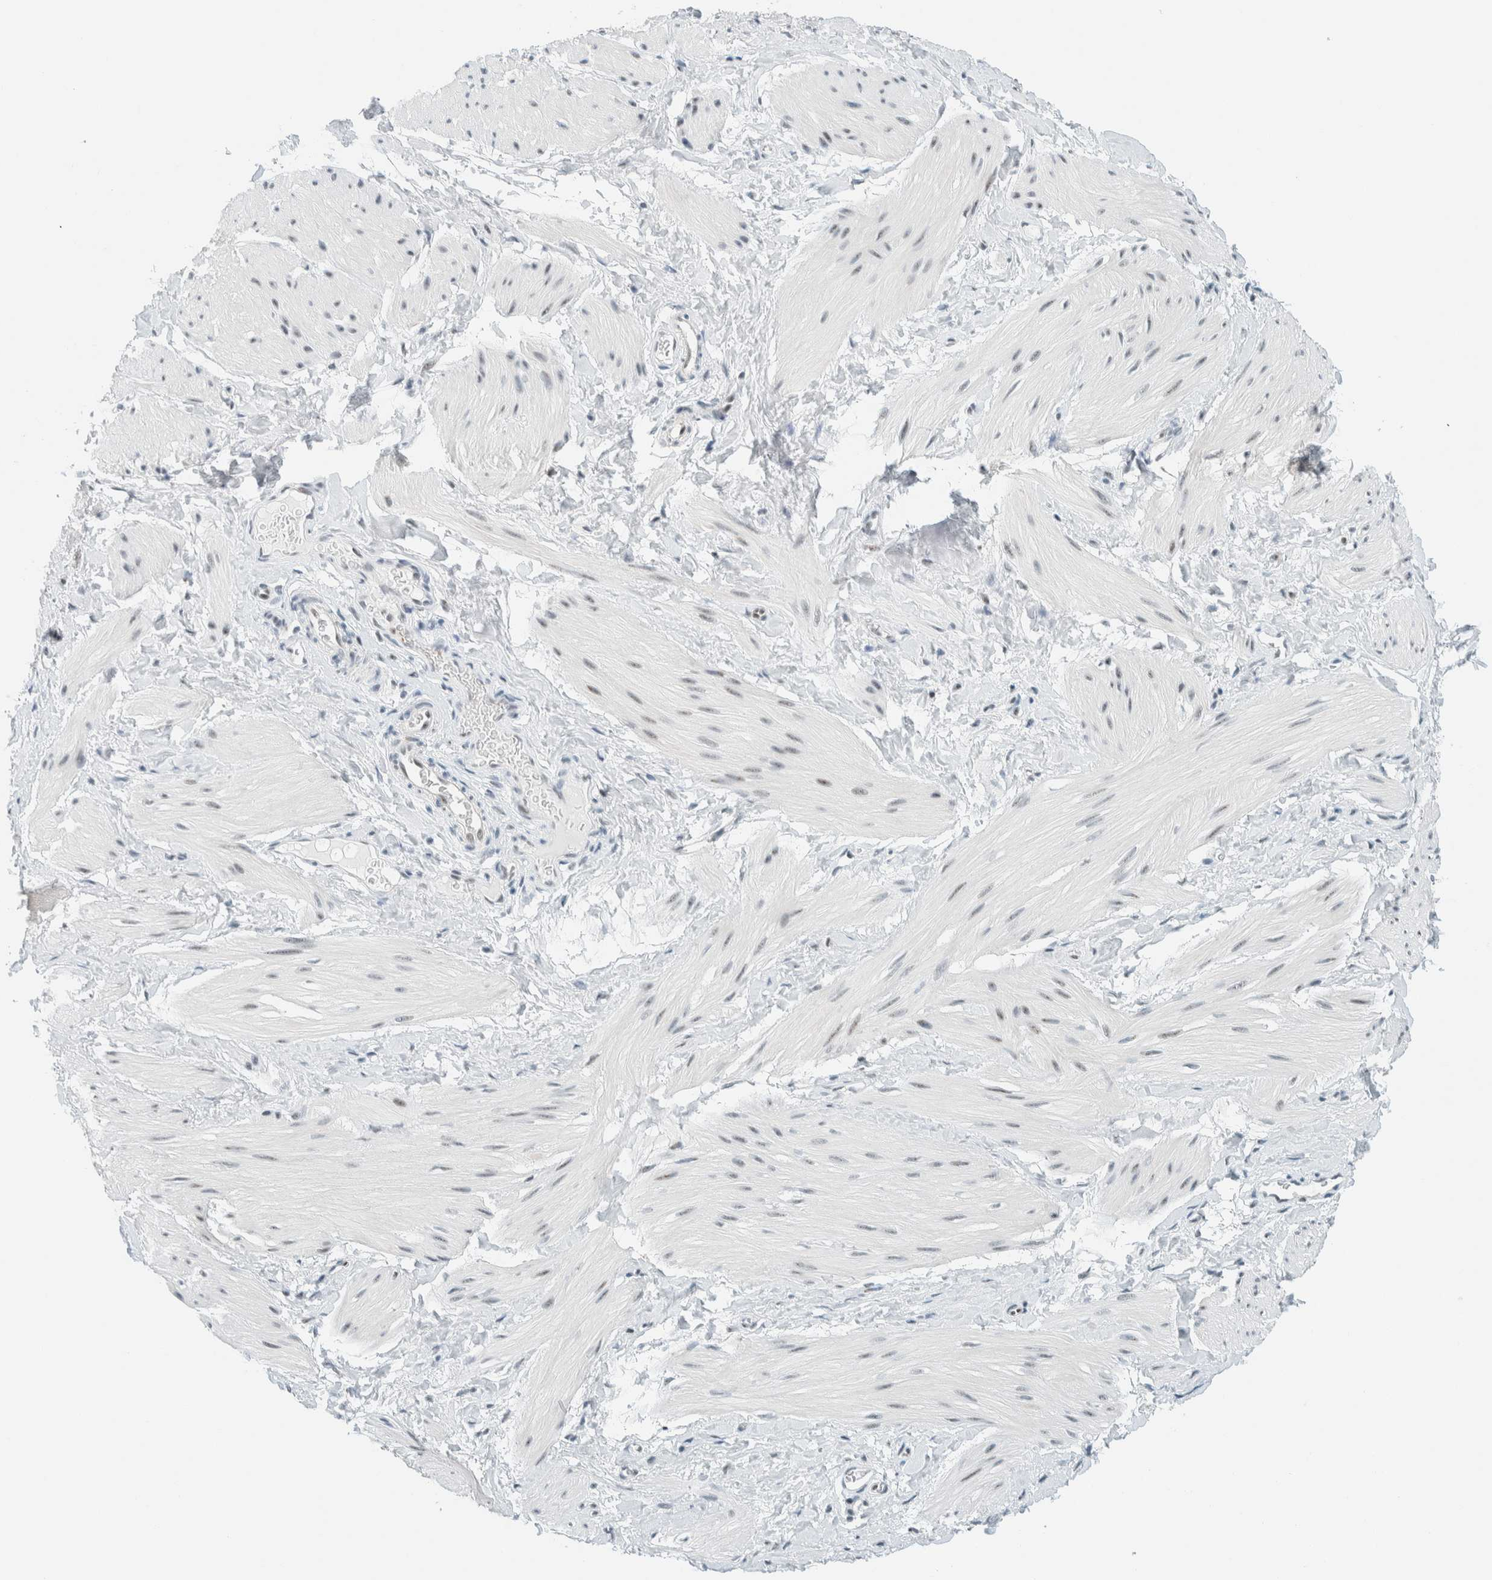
{"staining": {"intensity": "weak", "quantity": "<25%", "location": "nuclear"}, "tissue": "smooth muscle", "cell_type": "Smooth muscle cells", "image_type": "normal", "snomed": [{"axis": "morphology", "description": "Normal tissue, NOS"}, {"axis": "topography", "description": "Smooth muscle"}], "caption": "The immunohistochemistry (IHC) image has no significant positivity in smooth muscle cells of smooth muscle.", "gene": "CYSRT1", "patient": {"sex": "male", "age": 16}}